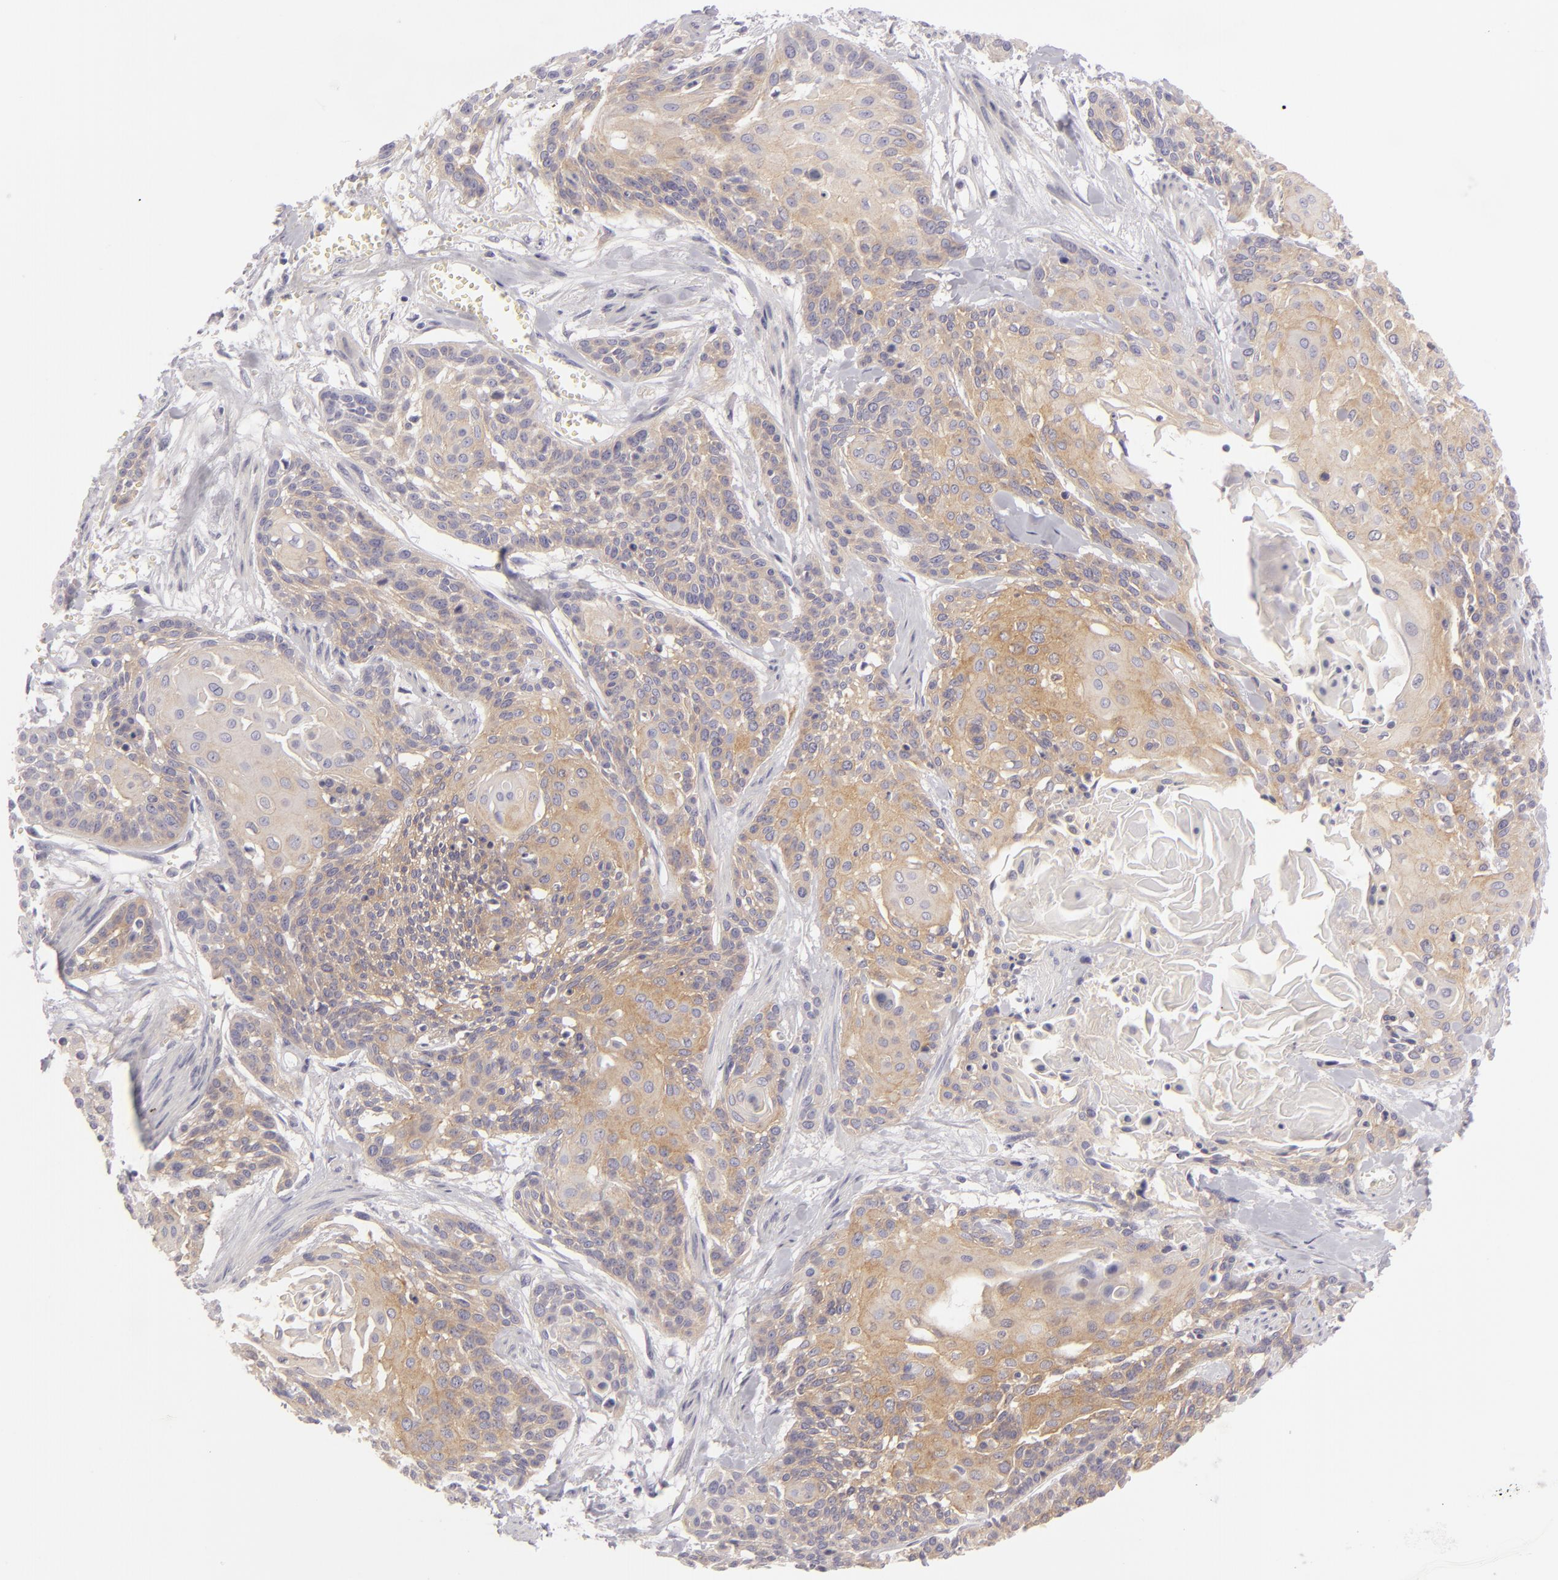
{"staining": {"intensity": "weak", "quantity": ">75%", "location": "cytoplasmic/membranous"}, "tissue": "cervical cancer", "cell_type": "Tumor cells", "image_type": "cancer", "snomed": [{"axis": "morphology", "description": "Squamous cell carcinoma, NOS"}, {"axis": "topography", "description": "Cervix"}], "caption": "An immunohistochemistry histopathology image of tumor tissue is shown. Protein staining in brown shows weak cytoplasmic/membranous positivity in squamous cell carcinoma (cervical) within tumor cells.", "gene": "DLG4", "patient": {"sex": "female", "age": 57}}